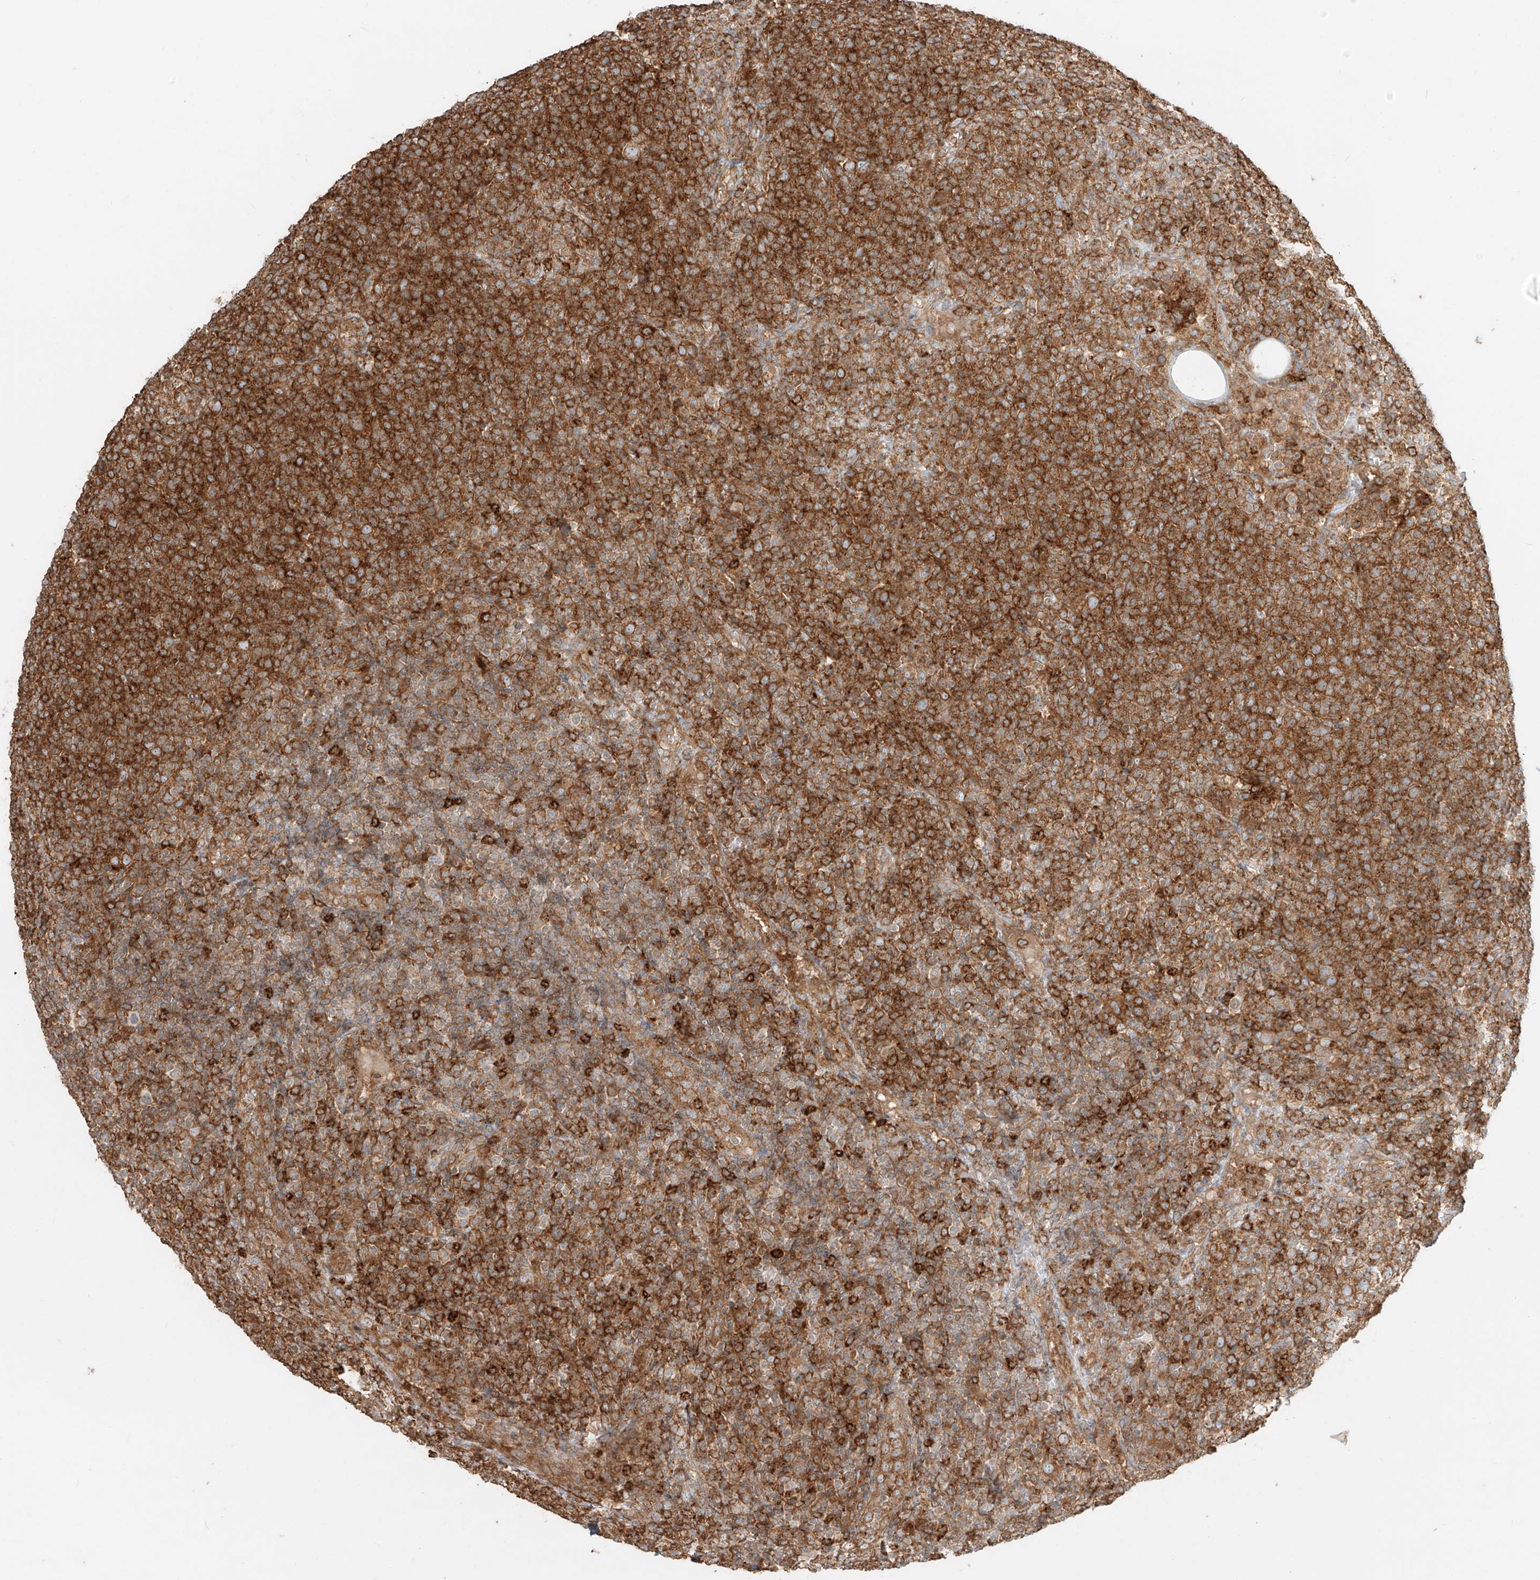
{"staining": {"intensity": "strong", "quantity": ">75%", "location": "cytoplasmic/membranous"}, "tissue": "lymphoma", "cell_type": "Tumor cells", "image_type": "cancer", "snomed": [{"axis": "morphology", "description": "Malignant lymphoma, non-Hodgkin's type, High grade"}, {"axis": "topography", "description": "Lymph node"}], "caption": "Immunohistochemical staining of lymphoma demonstrates strong cytoplasmic/membranous protein expression in about >75% of tumor cells.", "gene": "CCDC115", "patient": {"sex": "male", "age": 61}}